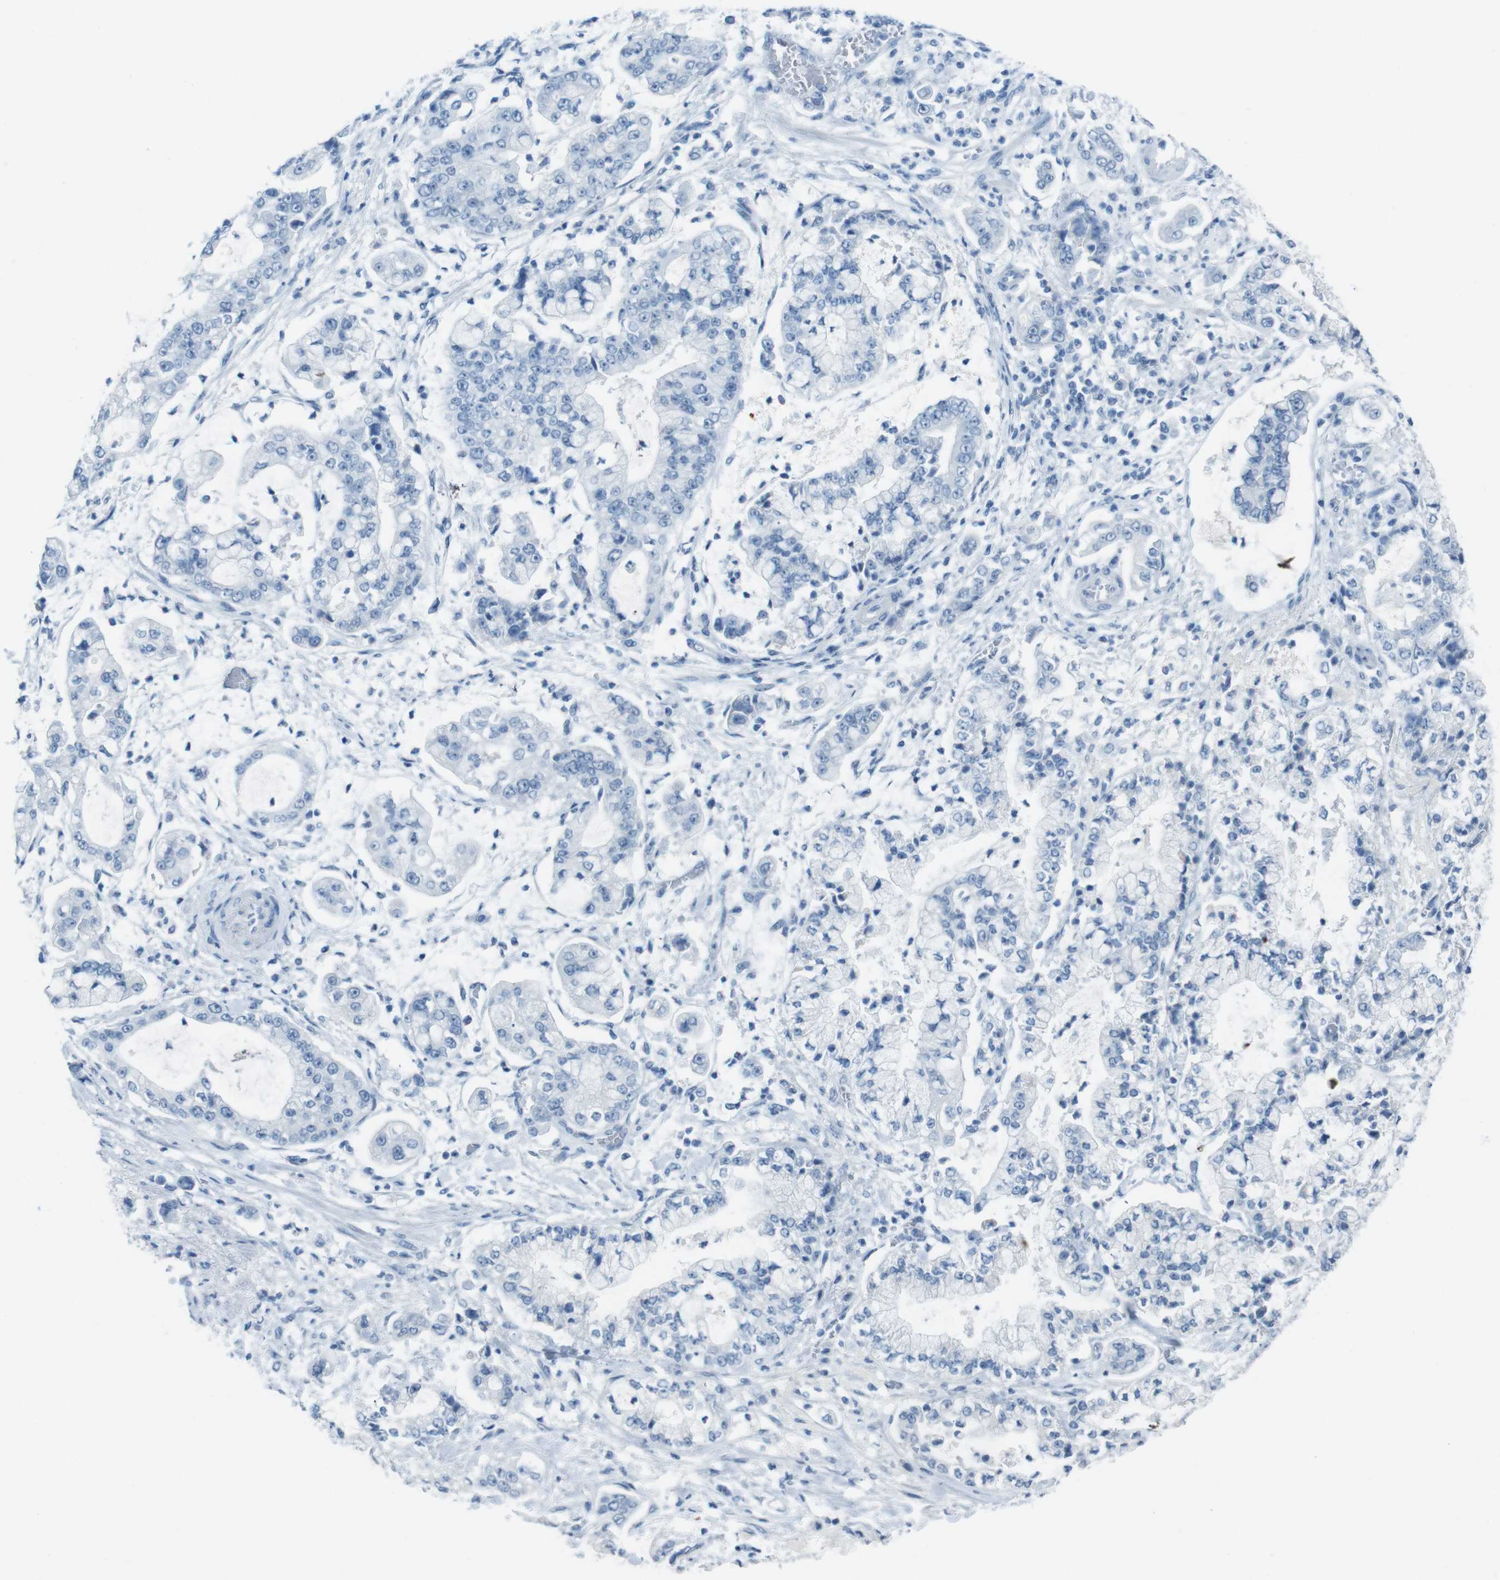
{"staining": {"intensity": "negative", "quantity": "none", "location": "none"}, "tissue": "stomach cancer", "cell_type": "Tumor cells", "image_type": "cancer", "snomed": [{"axis": "morphology", "description": "Adenocarcinoma, NOS"}, {"axis": "topography", "description": "Stomach"}], "caption": "IHC photomicrograph of neoplastic tissue: stomach cancer stained with DAB (3,3'-diaminobenzidine) shows no significant protein staining in tumor cells.", "gene": "TMEM207", "patient": {"sex": "male", "age": 76}}